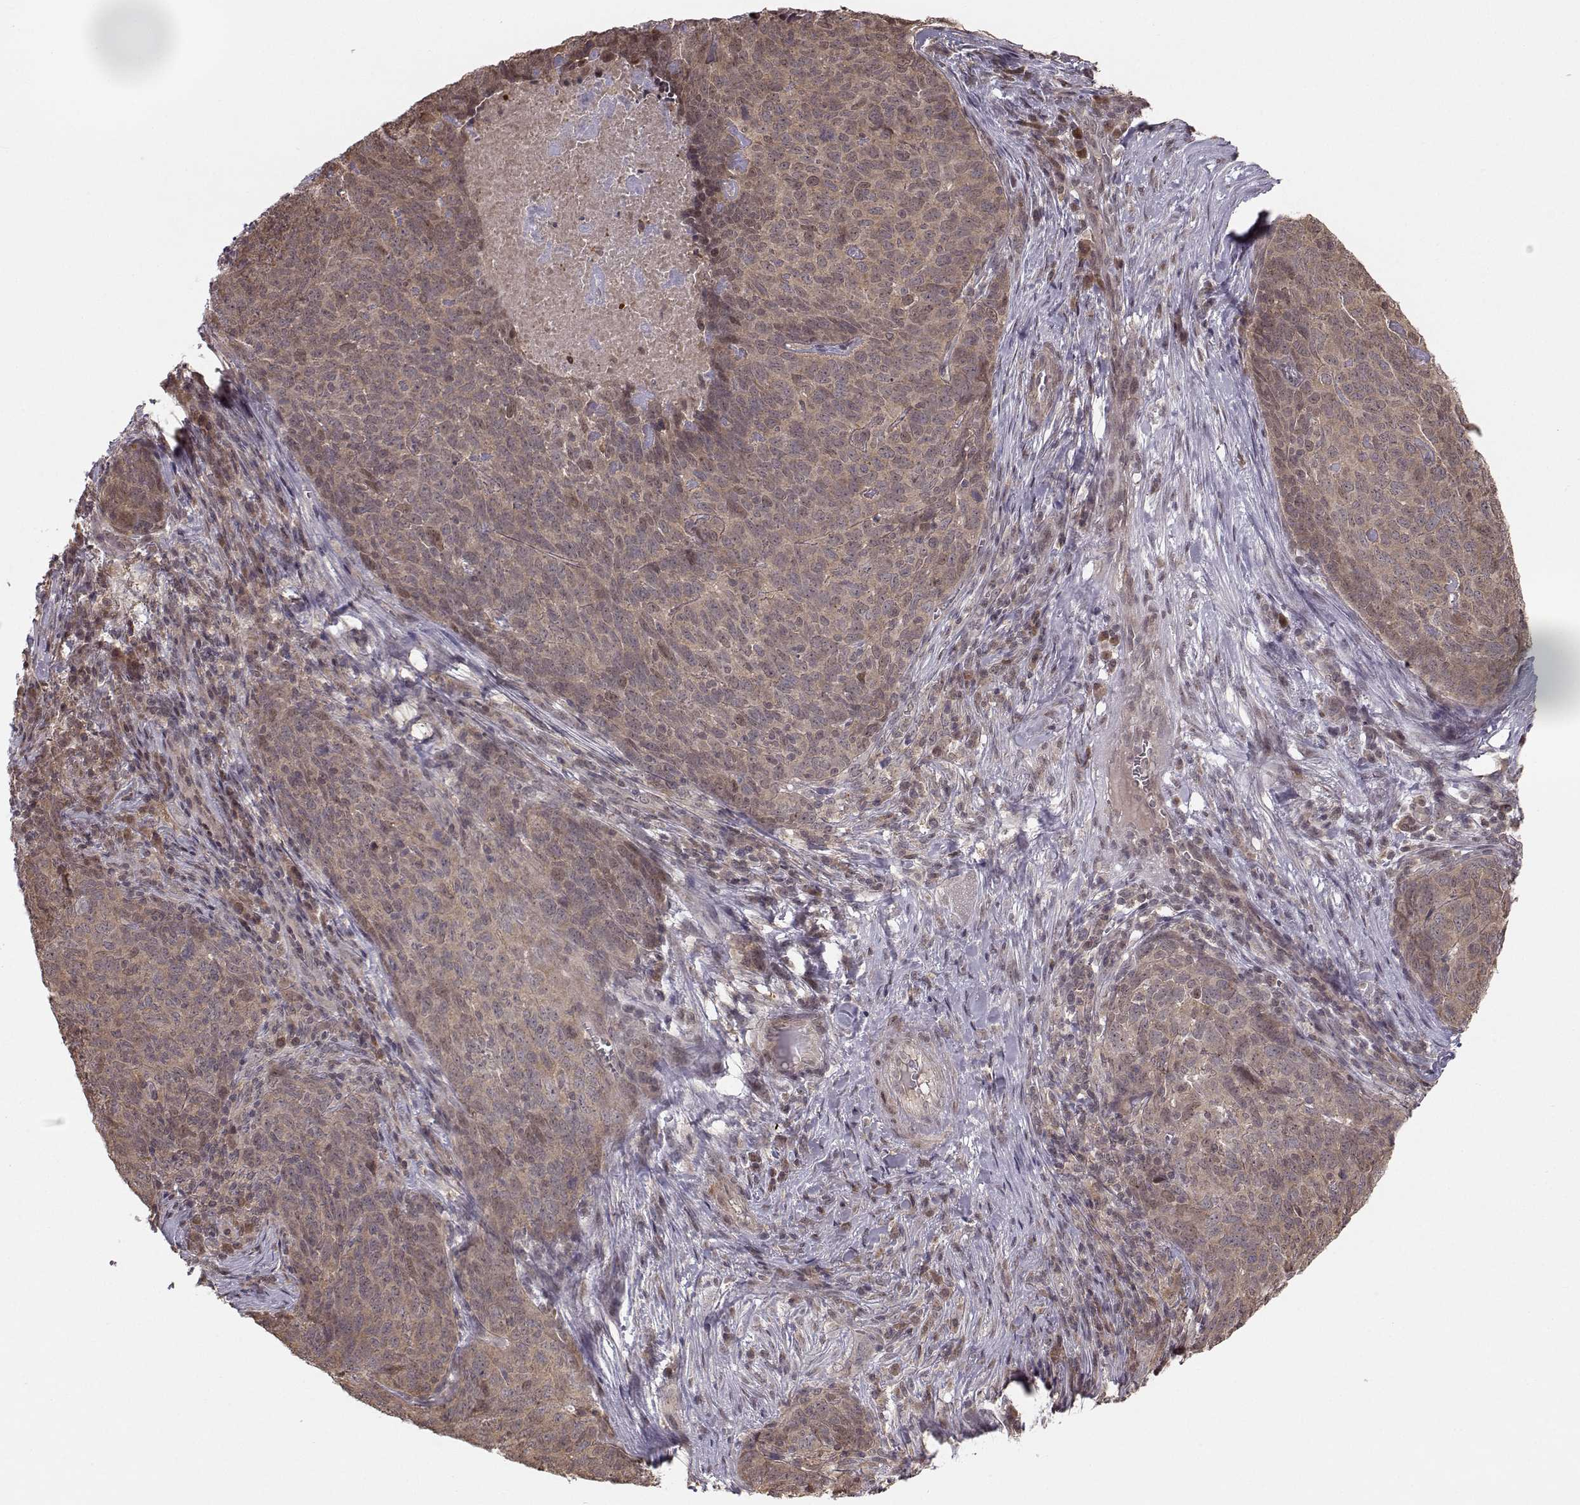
{"staining": {"intensity": "weak", "quantity": ">75%", "location": "cytoplasmic/membranous"}, "tissue": "skin cancer", "cell_type": "Tumor cells", "image_type": "cancer", "snomed": [{"axis": "morphology", "description": "Squamous cell carcinoma, NOS"}, {"axis": "topography", "description": "Skin"}, {"axis": "topography", "description": "Anal"}], "caption": "IHC micrograph of neoplastic tissue: human skin cancer stained using immunohistochemistry (IHC) shows low levels of weak protein expression localized specifically in the cytoplasmic/membranous of tumor cells, appearing as a cytoplasmic/membranous brown color.", "gene": "PLEKHG3", "patient": {"sex": "female", "age": 51}}